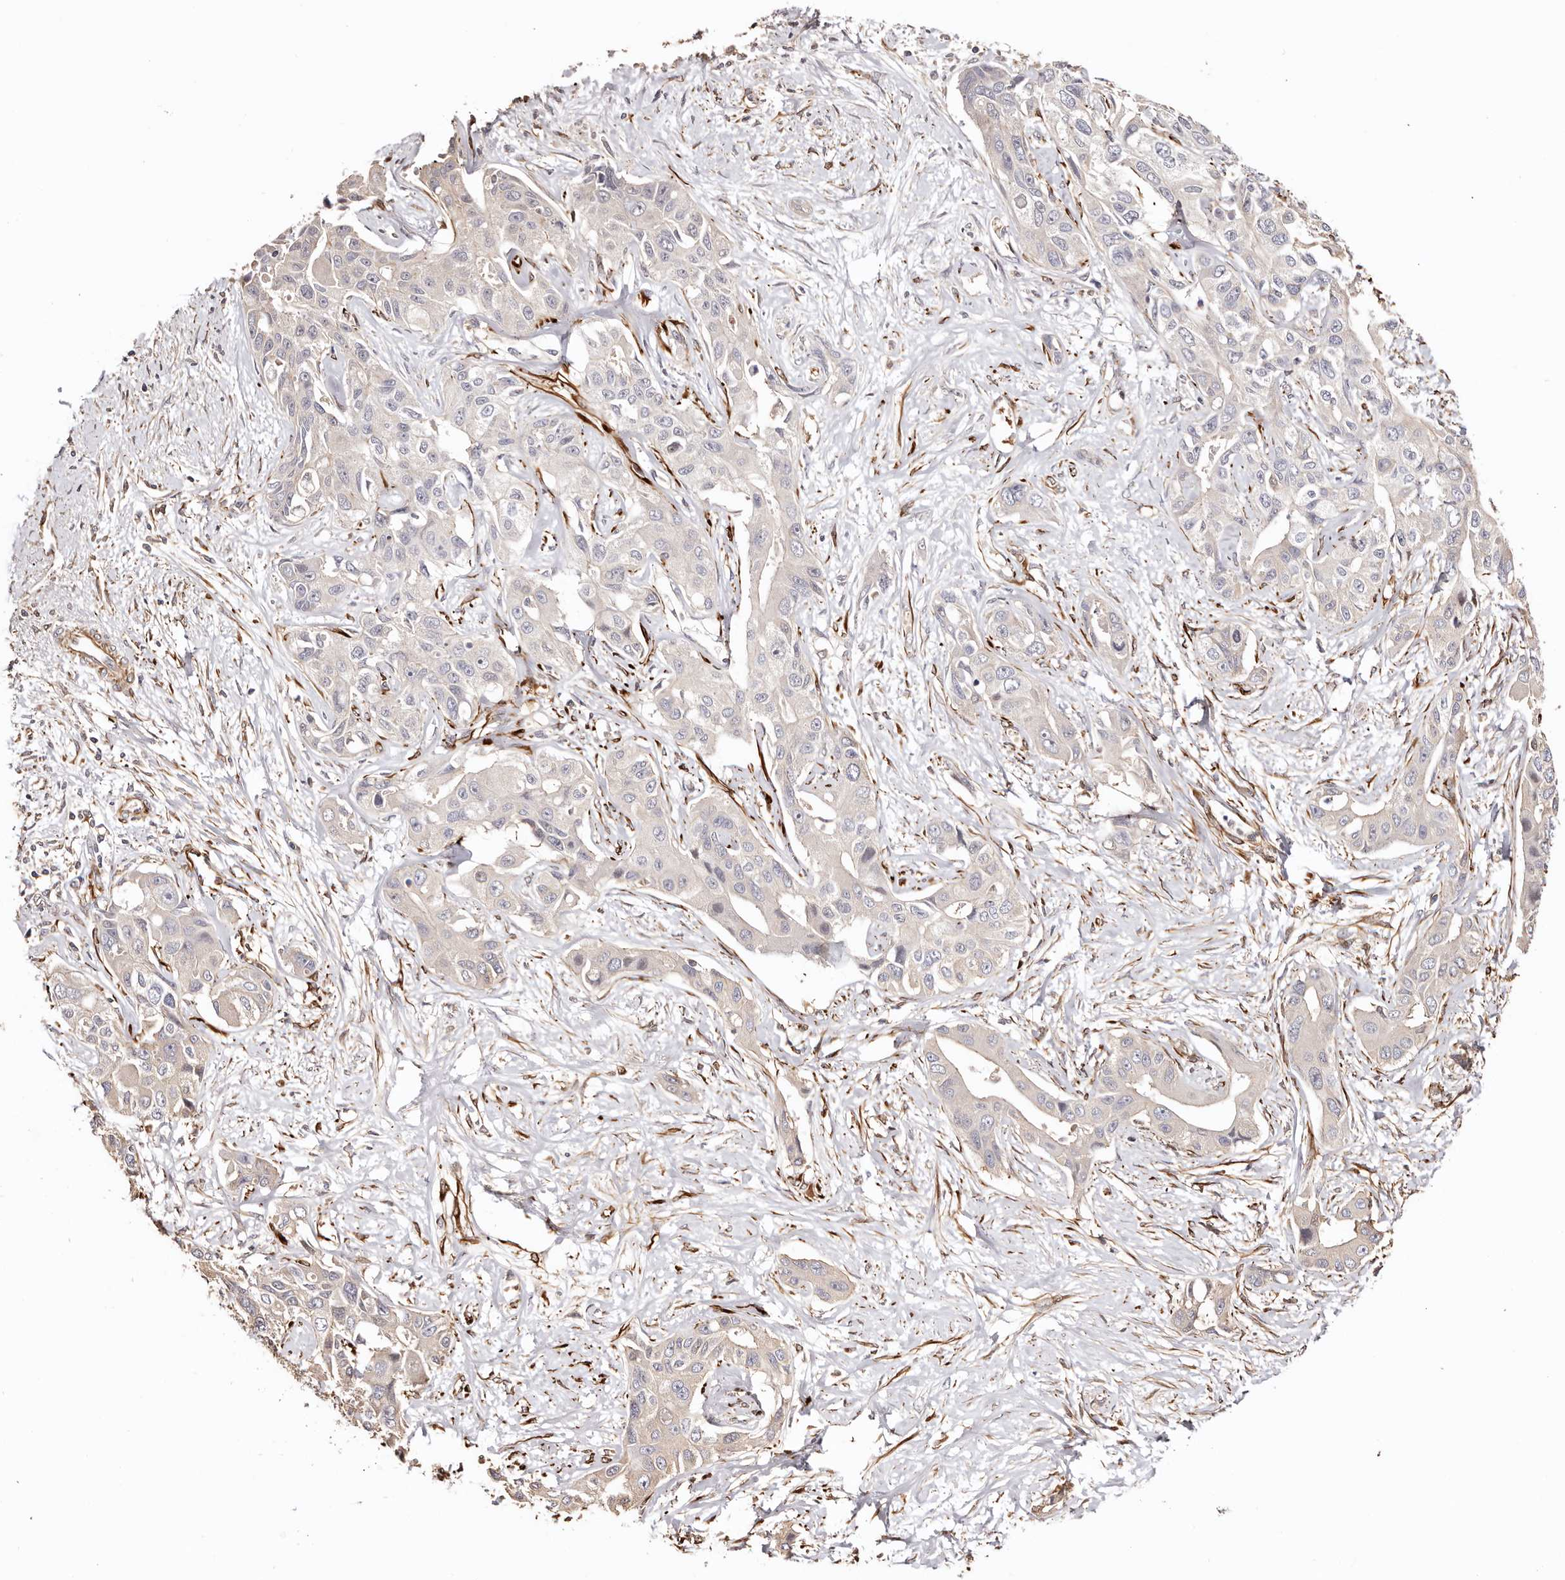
{"staining": {"intensity": "negative", "quantity": "none", "location": "none"}, "tissue": "liver cancer", "cell_type": "Tumor cells", "image_type": "cancer", "snomed": [{"axis": "morphology", "description": "Cholangiocarcinoma"}, {"axis": "topography", "description": "Liver"}], "caption": "A high-resolution image shows IHC staining of liver cholangiocarcinoma, which exhibits no significant positivity in tumor cells.", "gene": "ZNF557", "patient": {"sex": "male", "age": 59}}